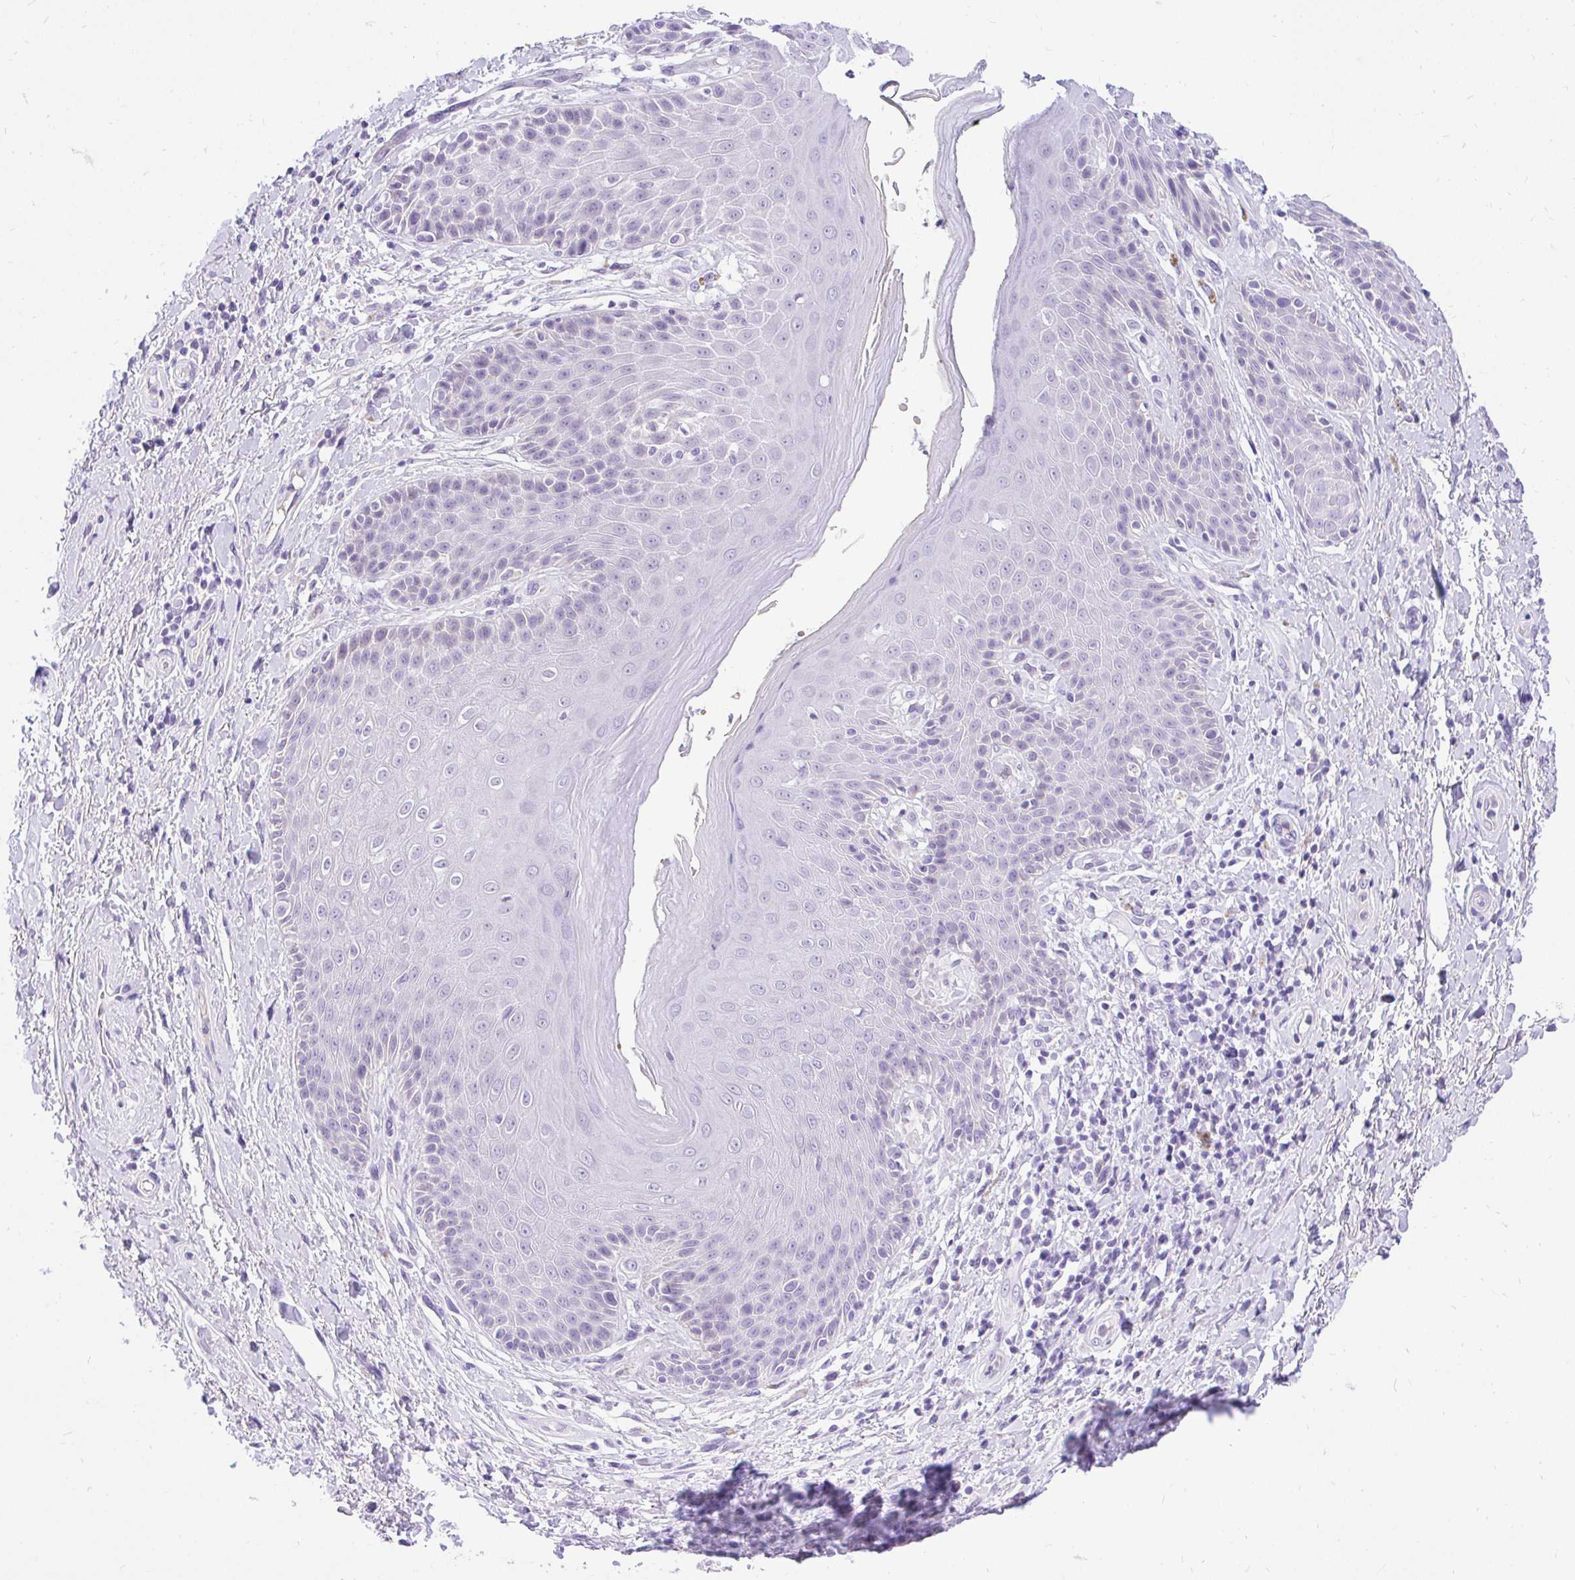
{"staining": {"intensity": "negative", "quantity": "none", "location": "none"}, "tissue": "skin", "cell_type": "Epidermal cells", "image_type": "normal", "snomed": [{"axis": "morphology", "description": "Normal tissue, NOS"}, {"axis": "topography", "description": "Anal"}, {"axis": "topography", "description": "Peripheral nerve tissue"}], "caption": "A high-resolution image shows immunohistochemistry staining of normal skin, which reveals no significant positivity in epidermal cells. The staining is performed using DAB (3,3'-diaminobenzidine) brown chromogen with nuclei counter-stained in using hematoxylin.", "gene": "FATE1", "patient": {"sex": "male", "age": 51}}